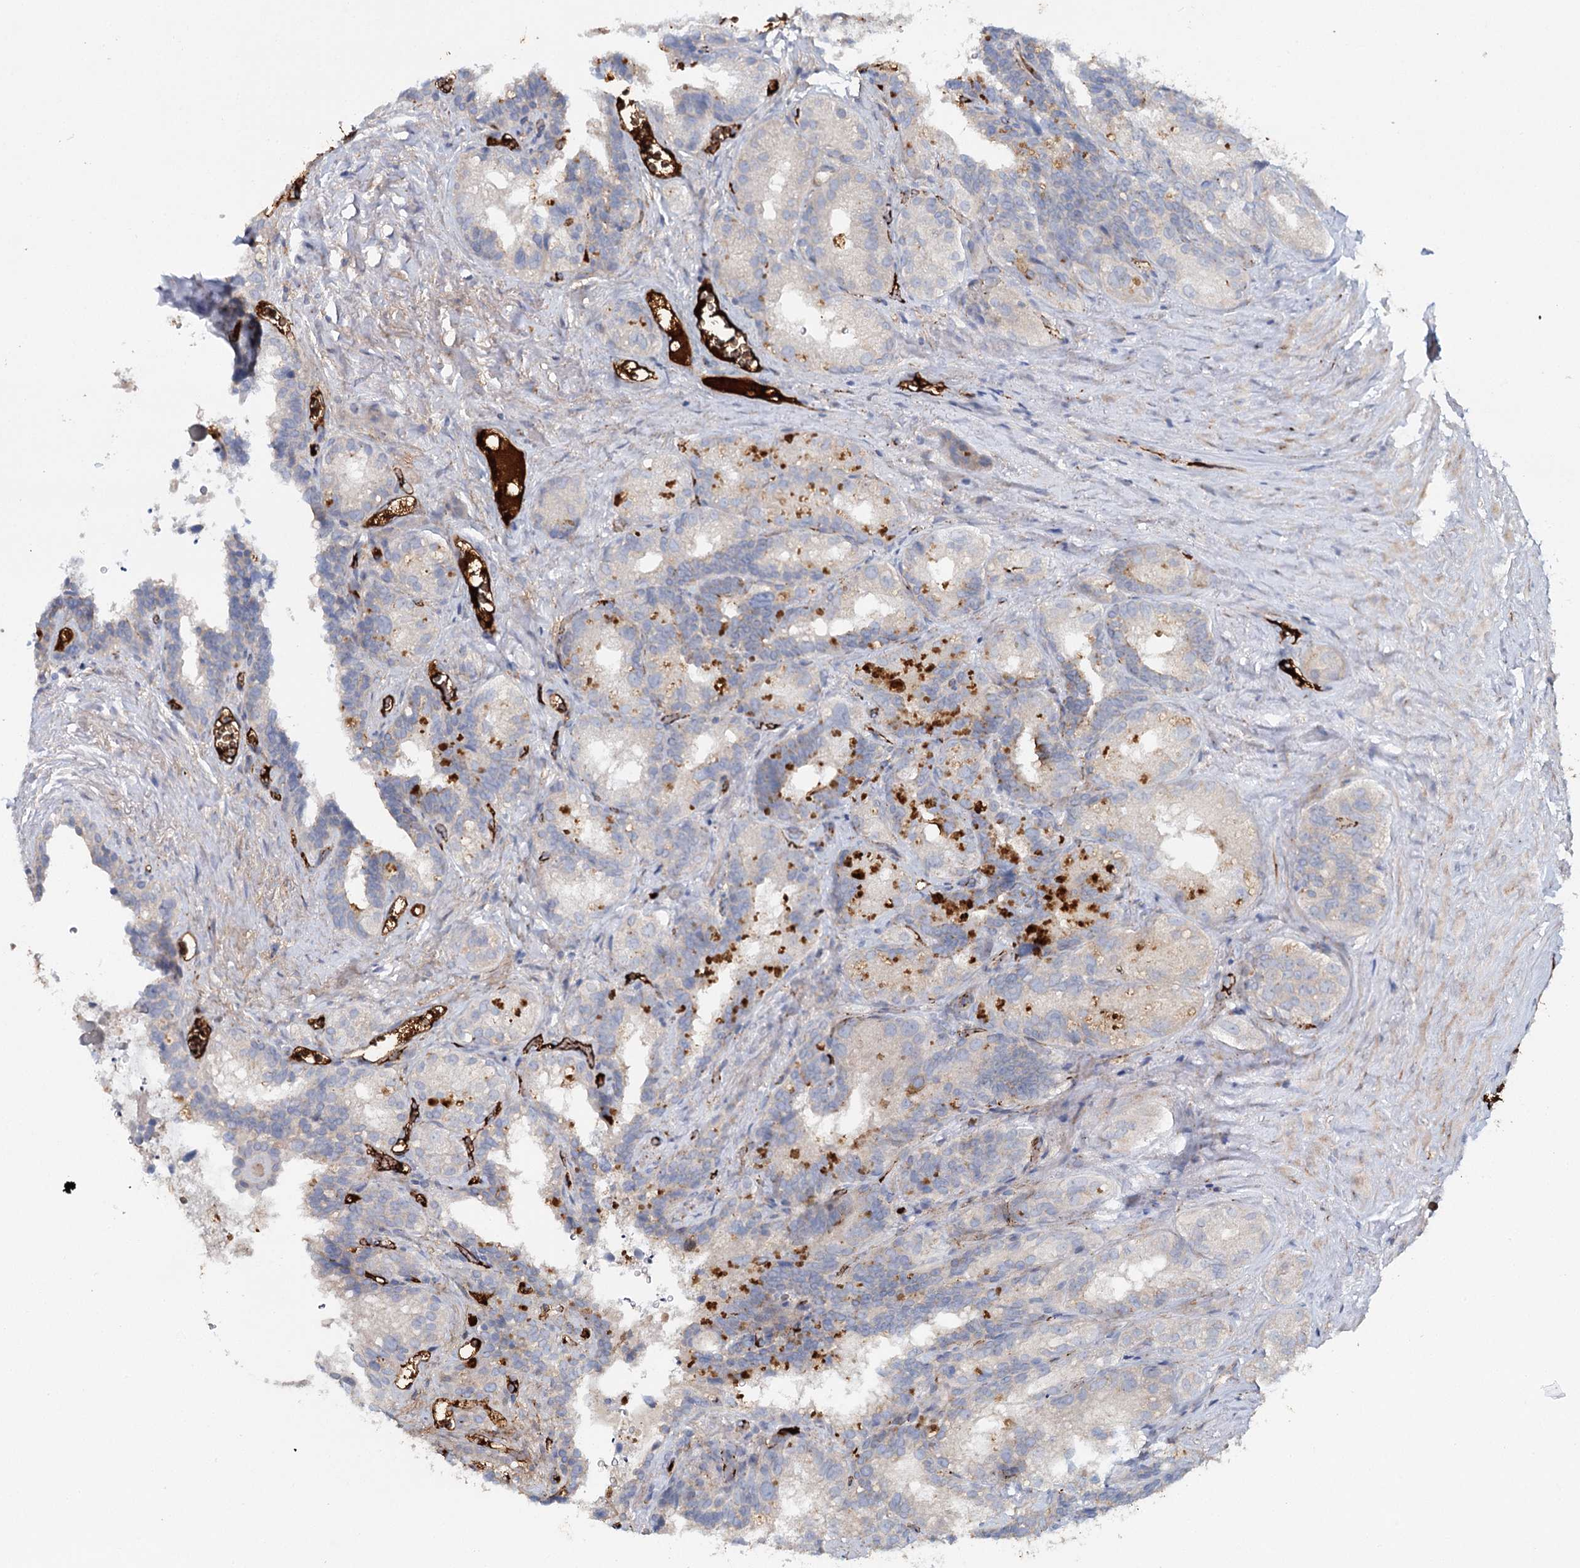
{"staining": {"intensity": "moderate", "quantity": "<25%", "location": "cytoplasmic/membranous"}, "tissue": "seminal vesicle", "cell_type": "Glandular cells", "image_type": "normal", "snomed": [{"axis": "morphology", "description": "Normal tissue, NOS"}, {"axis": "topography", "description": "Seminal veicle"}], "caption": "Immunohistochemistry (IHC) histopathology image of benign seminal vesicle stained for a protein (brown), which demonstrates low levels of moderate cytoplasmic/membranous positivity in about <25% of glandular cells.", "gene": "ALKBH8", "patient": {"sex": "male", "age": 60}}